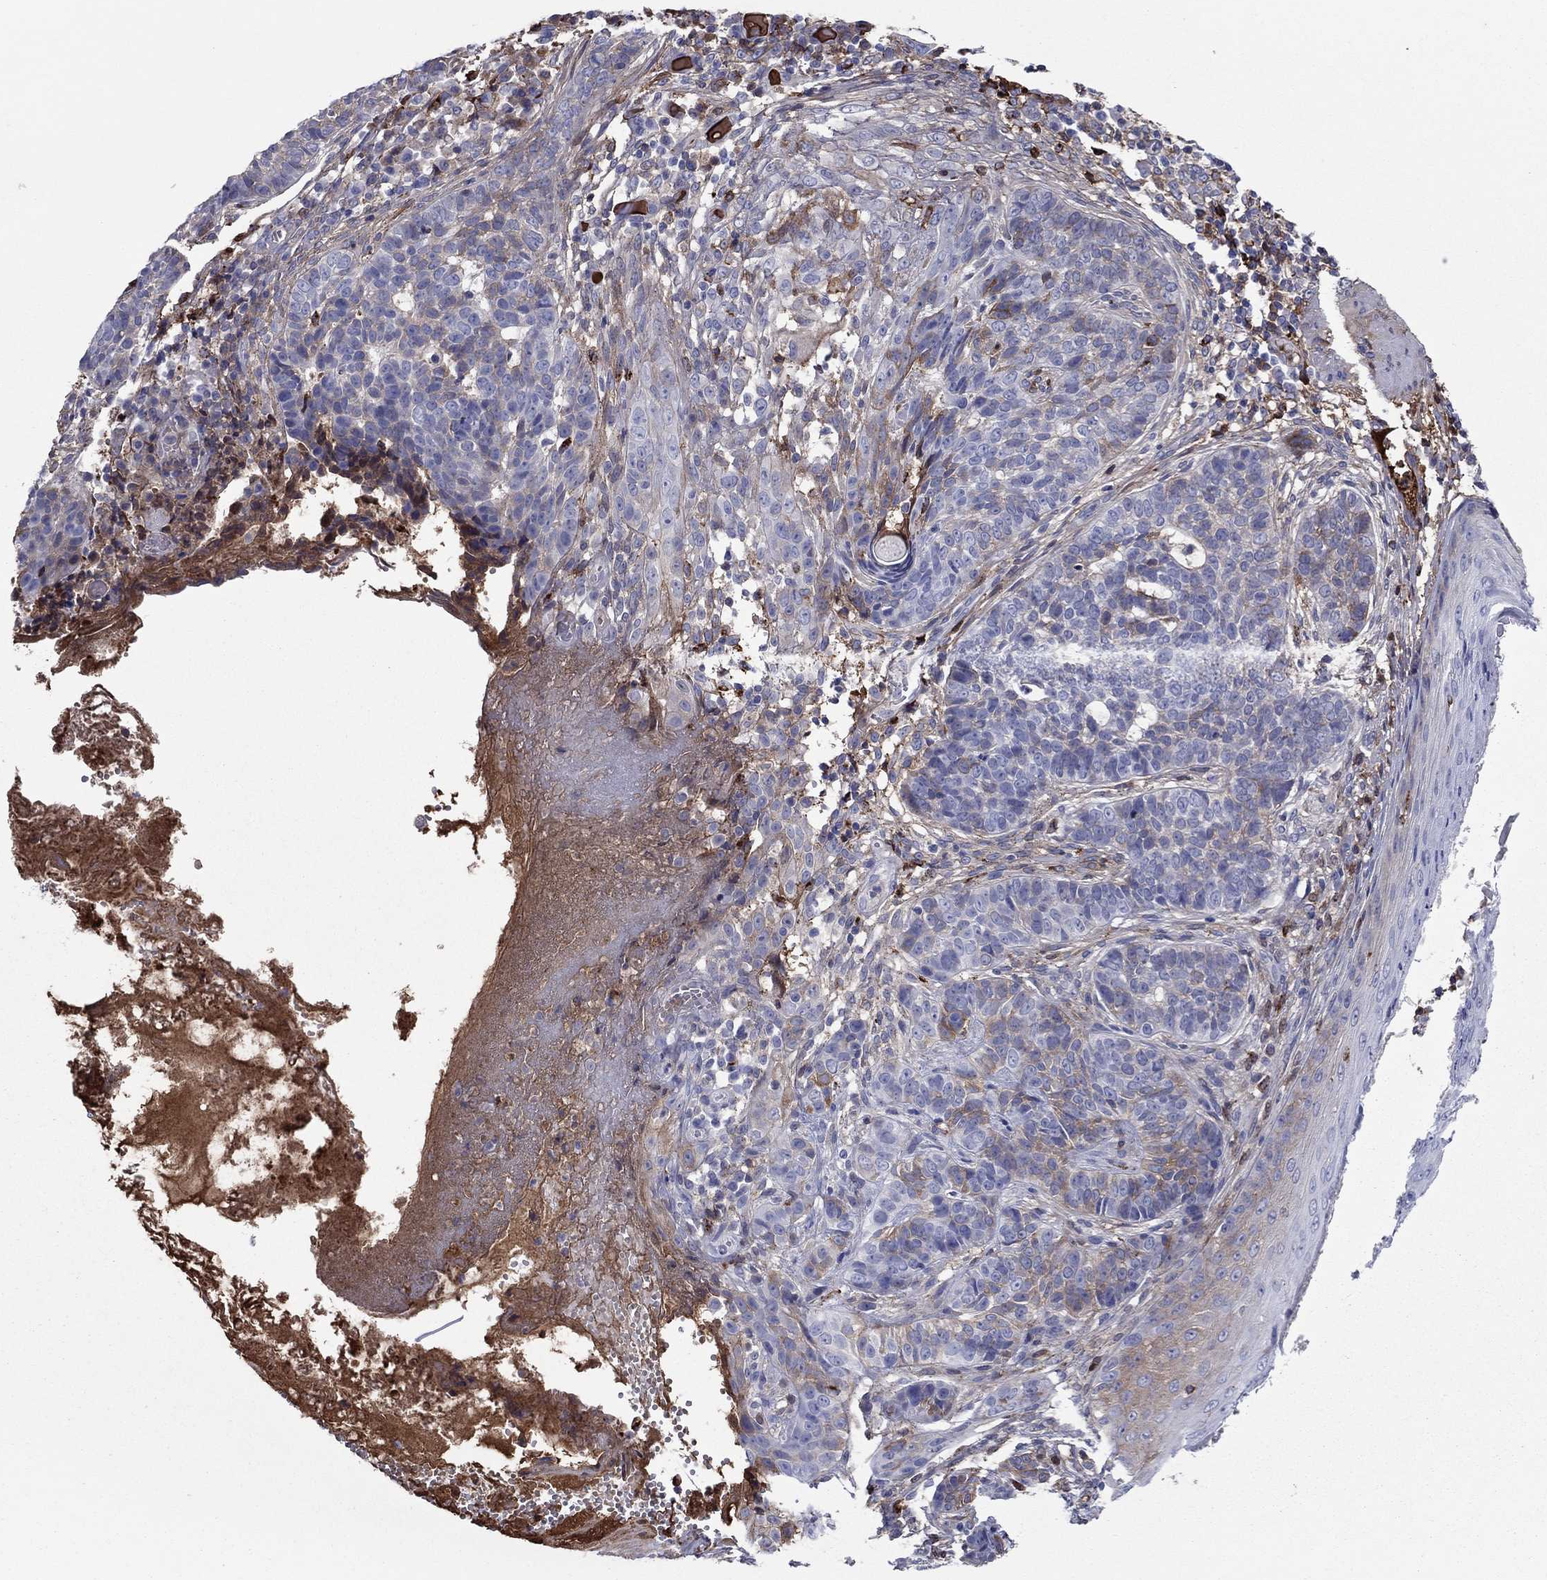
{"staining": {"intensity": "moderate", "quantity": "<25%", "location": "cytoplasmic/membranous"}, "tissue": "skin cancer", "cell_type": "Tumor cells", "image_type": "cancer", "snomed": [{"axis": "morphology", "description": "Basal cell carcinoma"}, {"axis": "topography", "description": "Skin"}], "caption": "The immunohistochemical stain labels moderate cytoplasmic/membranous expression in tumor cells of skin cancer tissue.", "gene": "HPX", "patient": {"sex": "female", "age": 69}}